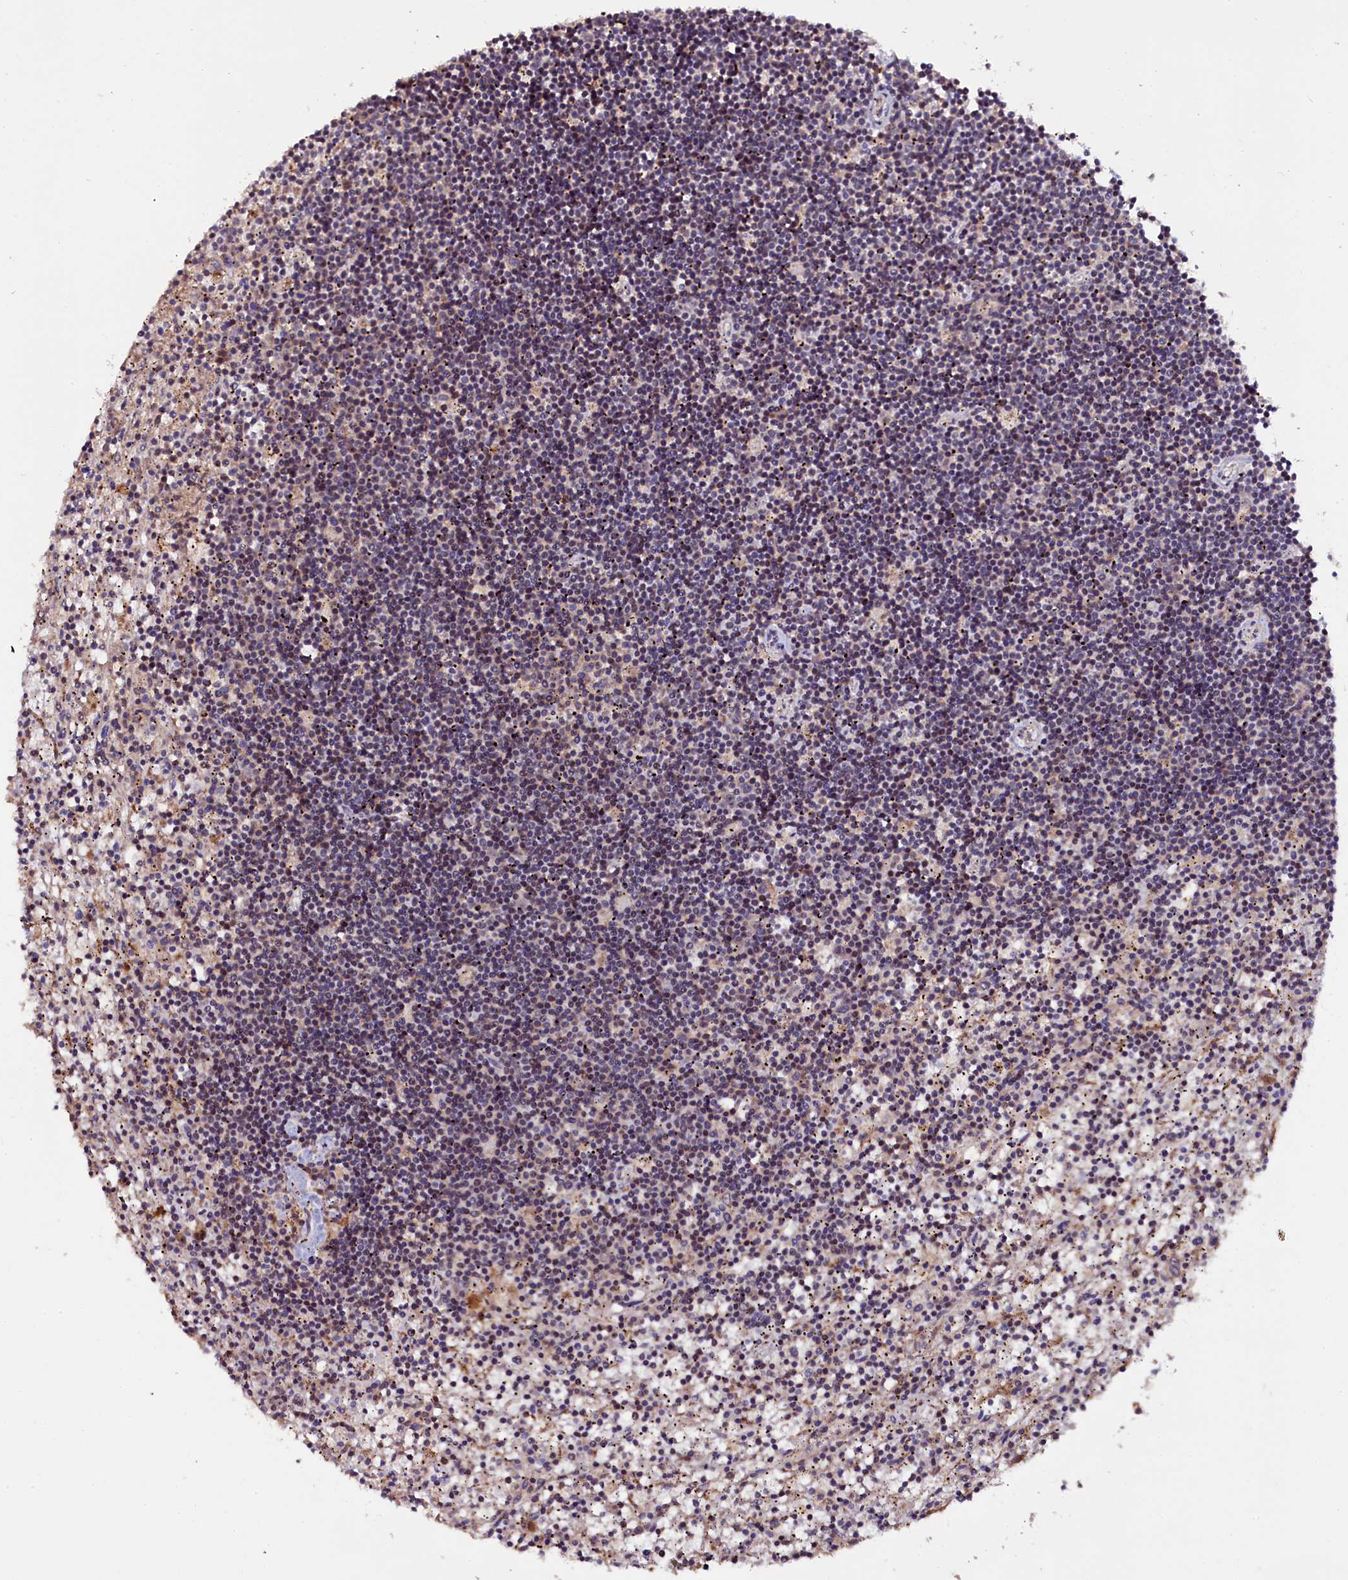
{"staining": {"intensity": "weak", "quantity": "<25%", "location": "cytoplasmic/membranous"}, "tissue": "lymphoma", "cell_type": "Tumor cells", "image_type": "cancer", "snomed": [{"axis": "morphology", "description": "Malignant lymphoma, non-Hodgkin's type, Low grade"}, {"axis": "topography", "description": "Spleen"}], "caption": "Immunohistochemical staining of malignant lymphoma, non-Hodgkin's type (low-grade) shows no significant expression in tumor cells.", "gene": "NAA80", "patient": {"sex": "male", "age": 76}}